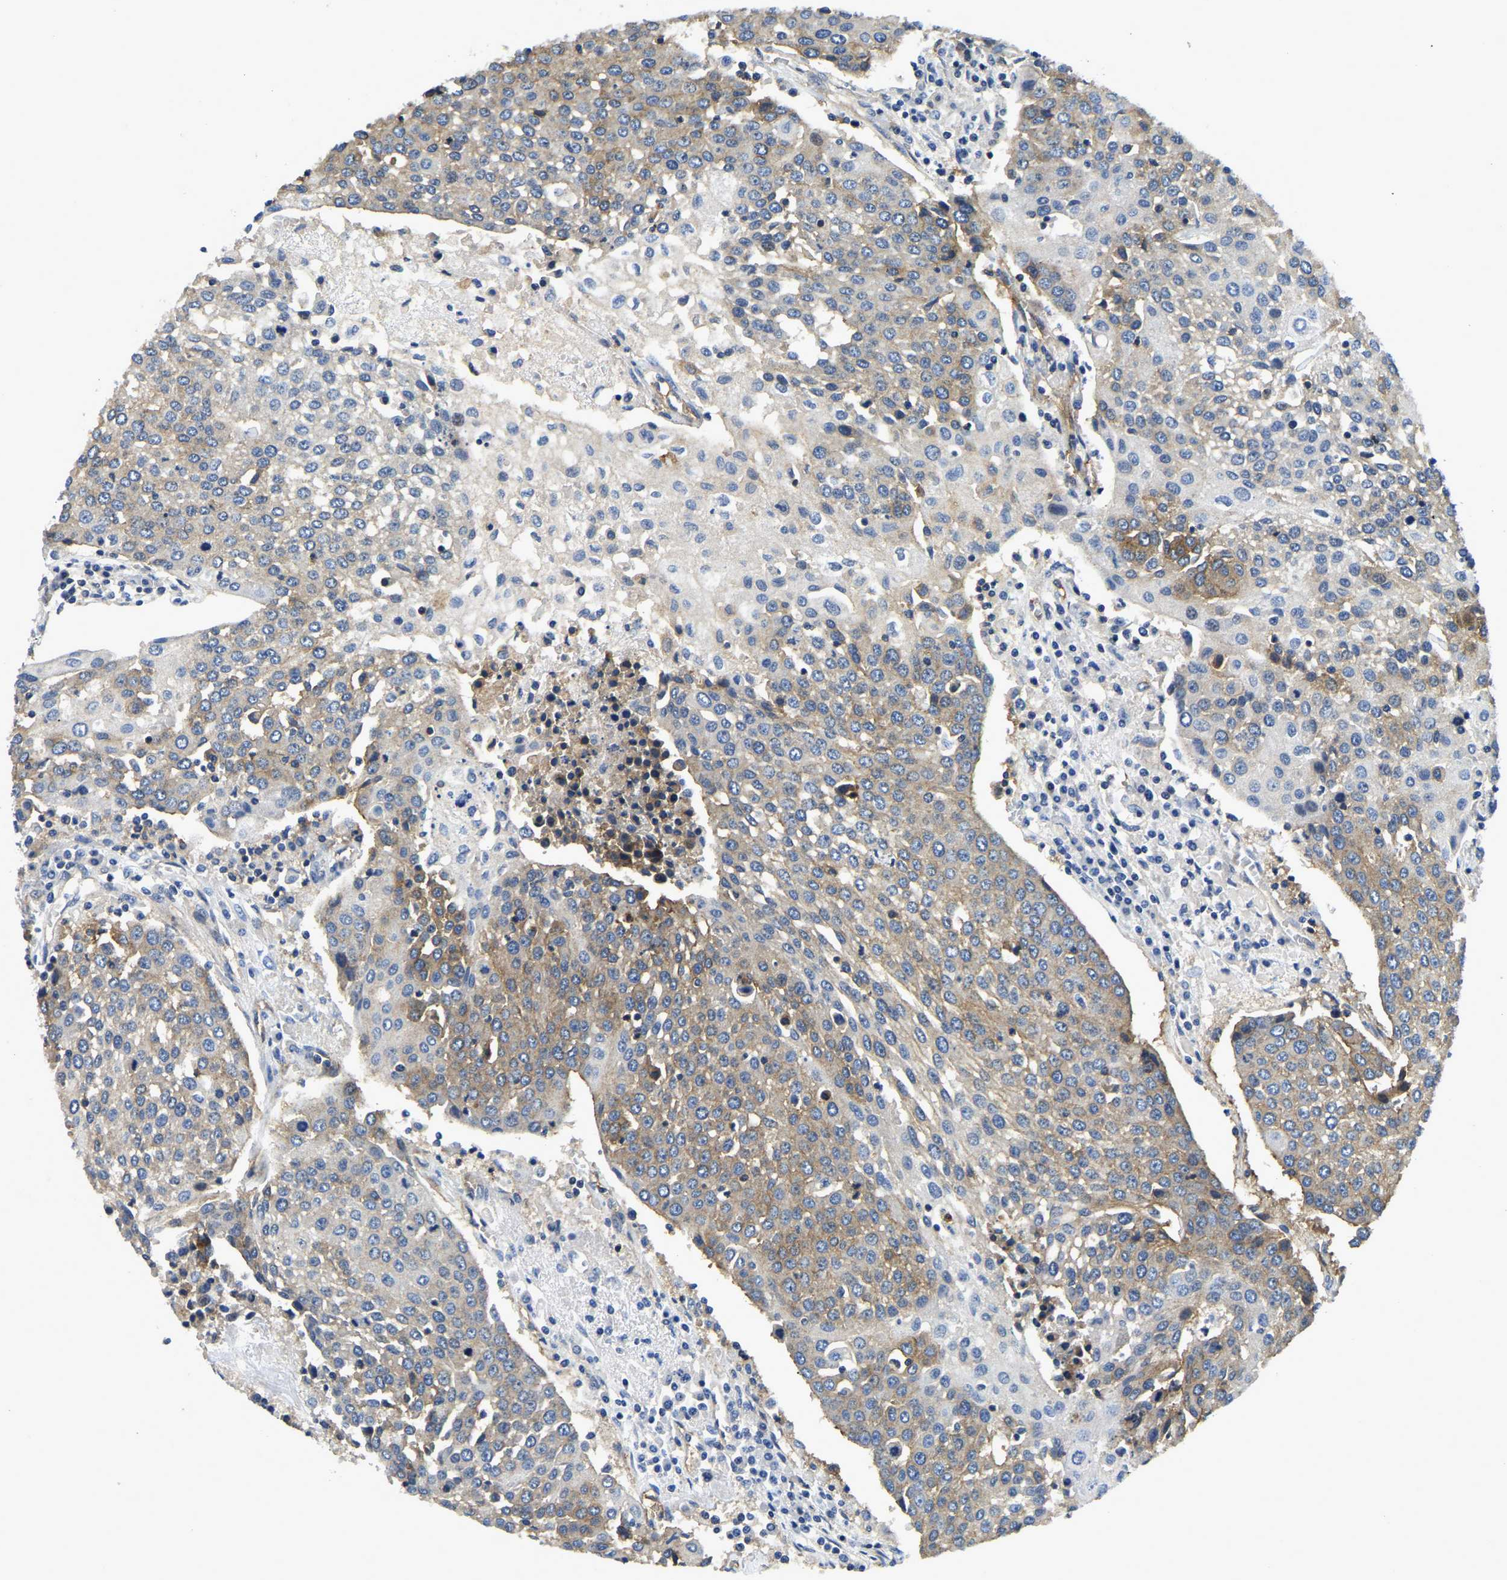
{"staining": {"intensity": "moderate", "quantity": "25%-75%", "location": "cytoplasmic/membranous"}, "tissue": "urothelial cancer", "cell_type": "Tumor cells", "image_type": "cancer", "snomed": [{"axis": "morphology", "description": "Urothelial carcinoma, High grade"}, {"axis": "topography", "description": "Urinary bladder"}], "caption": "A brown stain labels moderate cytoplasmic/membranous staining of a protein in human urothelial cancer tumor cells.", "gene": "ITGA2", "patient": {"sex": "female", "age": 85}}